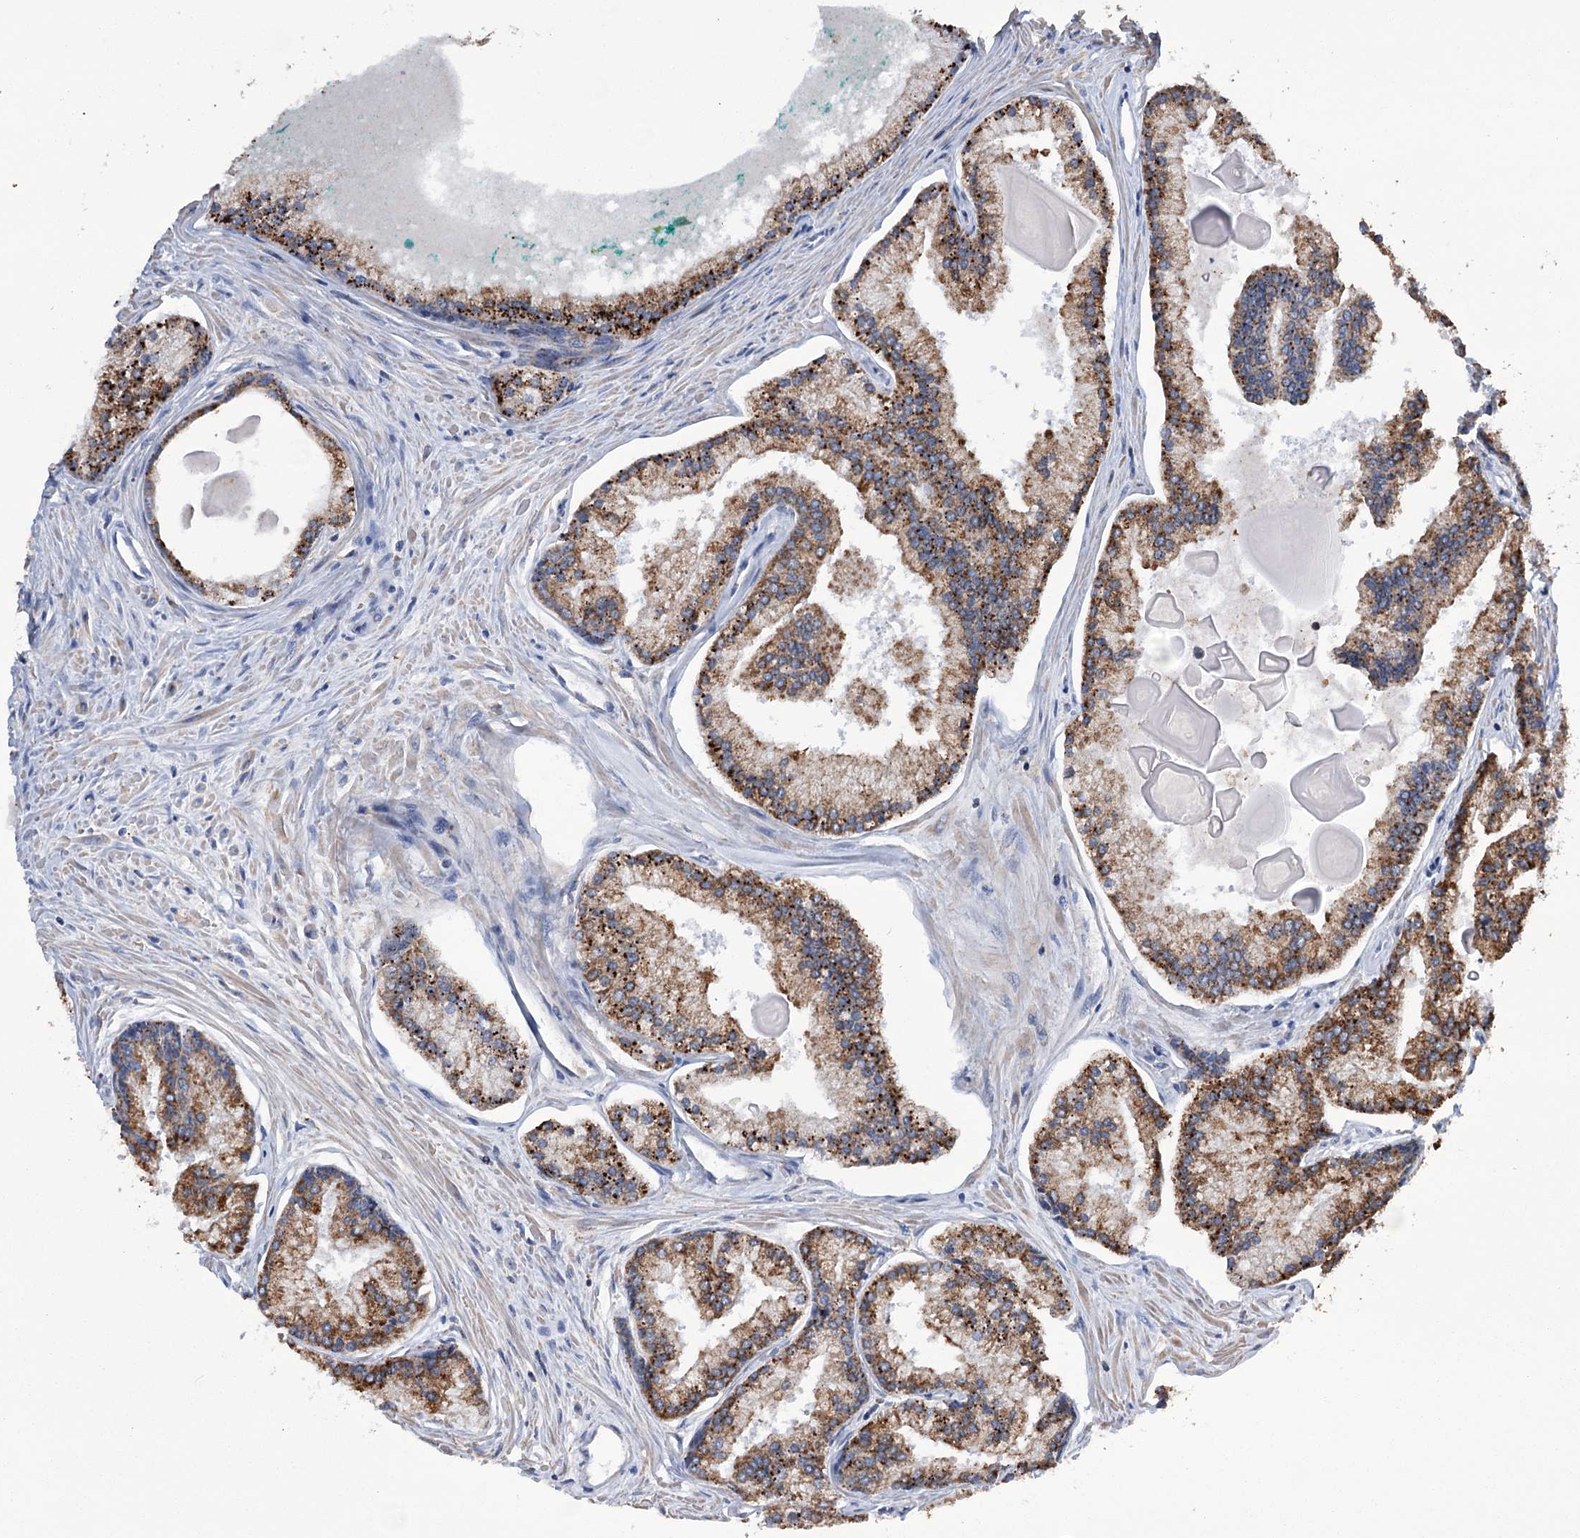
{"staining": {"intensity": "strong", "quantity": ">75%", "location": "cytoplasmic/membranous"}, "tissue": "prostate cancer", "cell_type": "Tumor cells", "image_type": "cancer", "snomed": [{"axis": "morphology", "description": "Adenocarcinoma, High grade"}, {"axis": "topography", "description": "Prostate"}], "caption": "This photomicrograph displays immunohistochemistry (IHC) staining of high-grade adenocarcinoma (prostate), with high strong cytoplasmic/membranous staining in about >75% of tumor cells.", "gene": "TRIM71", "patient": {"sex": "male", "age": 68}}